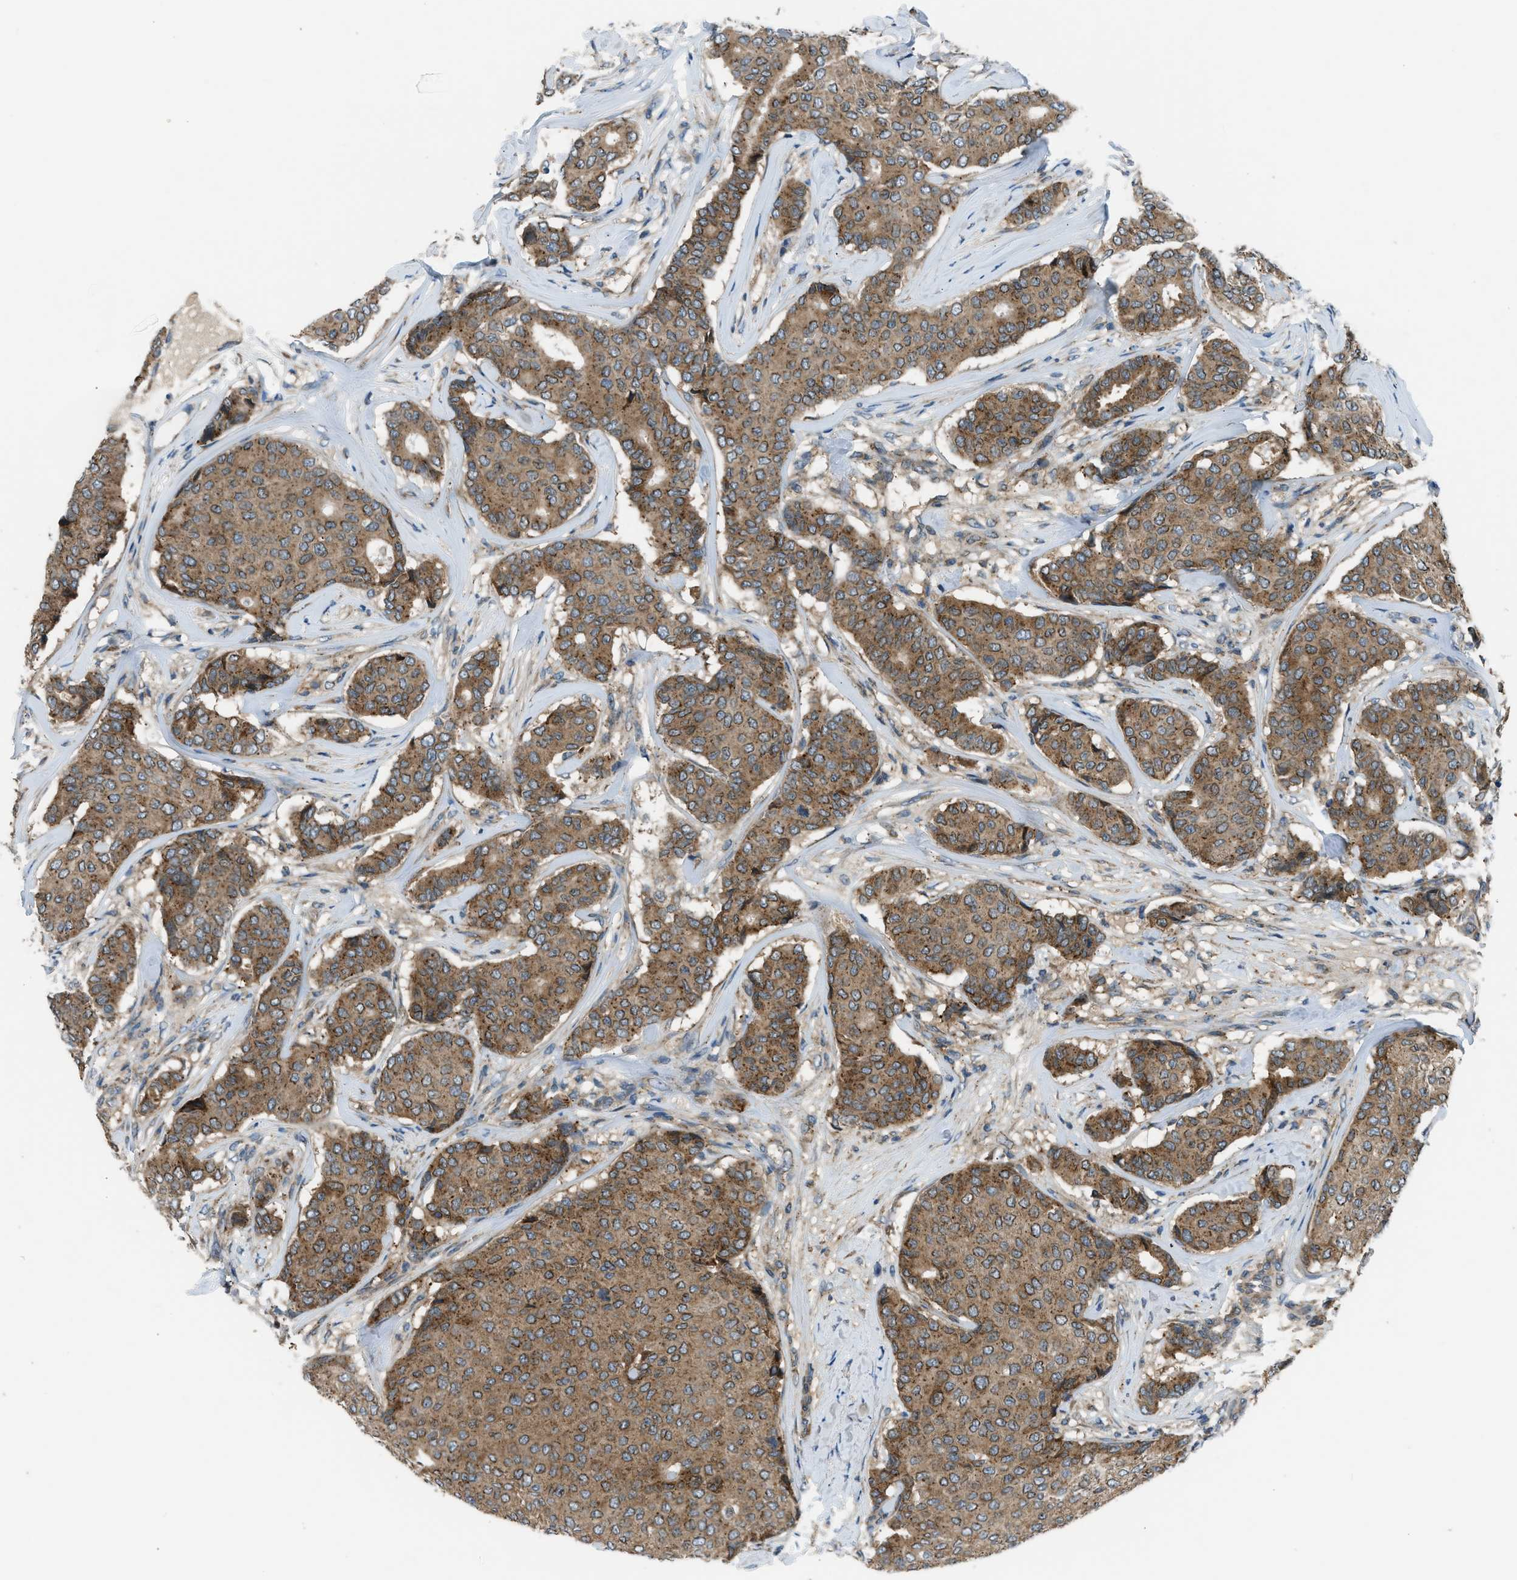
{"staining": {"intensity": "moderate", "quantity": ">75%", "location": "cytoplasmic/membranous"}, "tissue": "breast cancer", "cell_type": "Tumor cells", "image_type": "cancer", "snomed": [{"axis": "morphology", "description": "Duct carcinoma"}, {"axis": "topography", "description": "Breast"}], "caption": "Human intraductal carcinoma (breast) stained for a protein (brown) shows moderate cytoplasmic/membranous positive positivity in about >75% of tumor cells.", "gene": "EDARADD", "patient": {"sex": "female", "age": 75}}